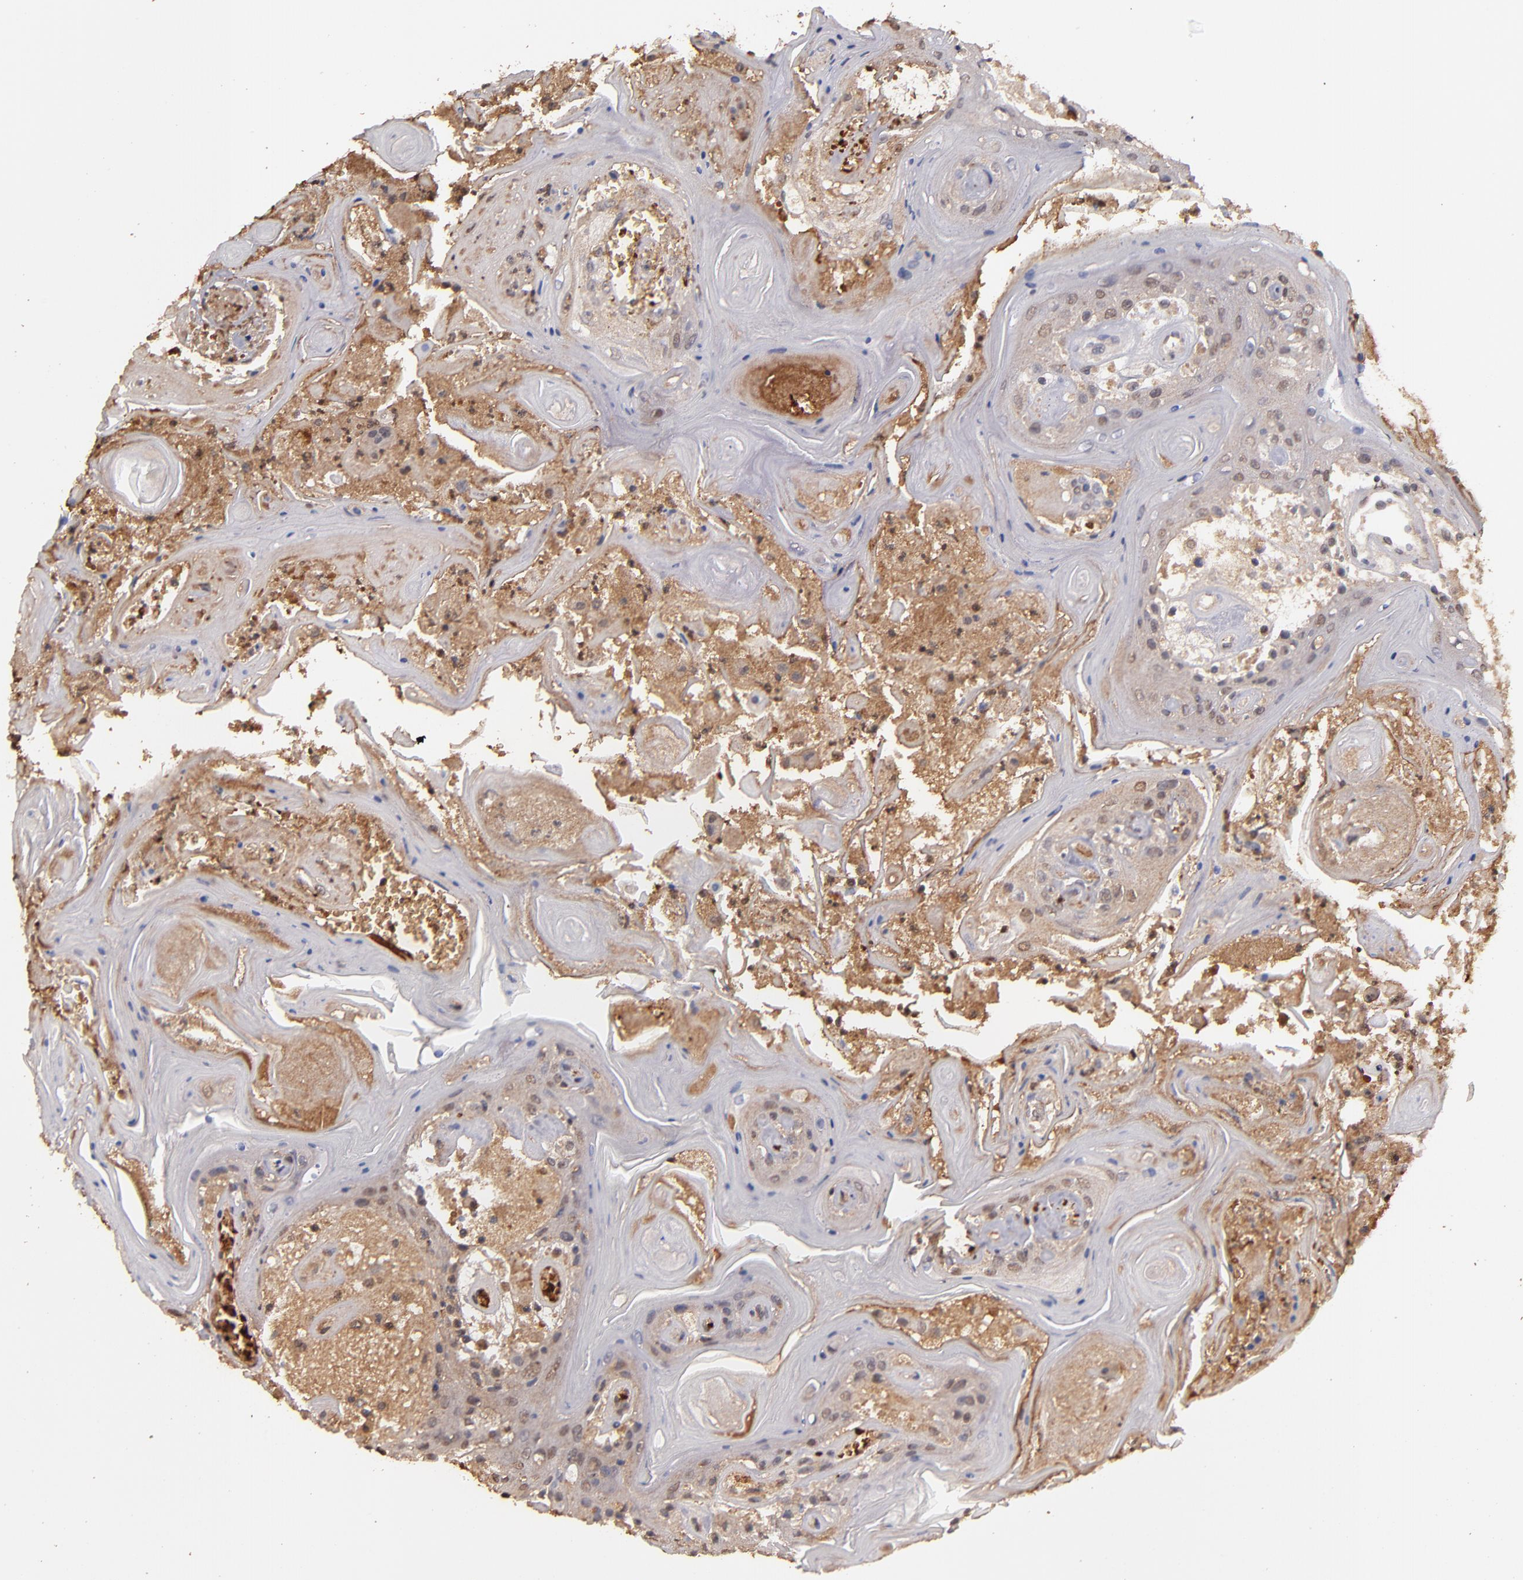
{"staining": {"intensity": "weak", "quantity": ">75%", "location": "cytoplasmic/membranous"}, "tissue": "head and neck cancer", "cell_type": "Tumor cells", "image_type": "cancer", "snomed": [{"axis": "morphology", "description": "Squamous cell carcinoma, NOS"}, {"axis": "topography", "description": "Oral tissue"}, {"axis": "topography", "description": "Head-Neck"}], "caption": "This micrograph displays head and neck cancer stained with immunohistochemistry (IHC) to label a protein in brown. The cytoplasmic/membranous of tumor cells show weak positivity for the protein. Nuclei are counter-stained blue.", "gene": "SERPINC1", "patient": {"sex": "female", "age": 76}}